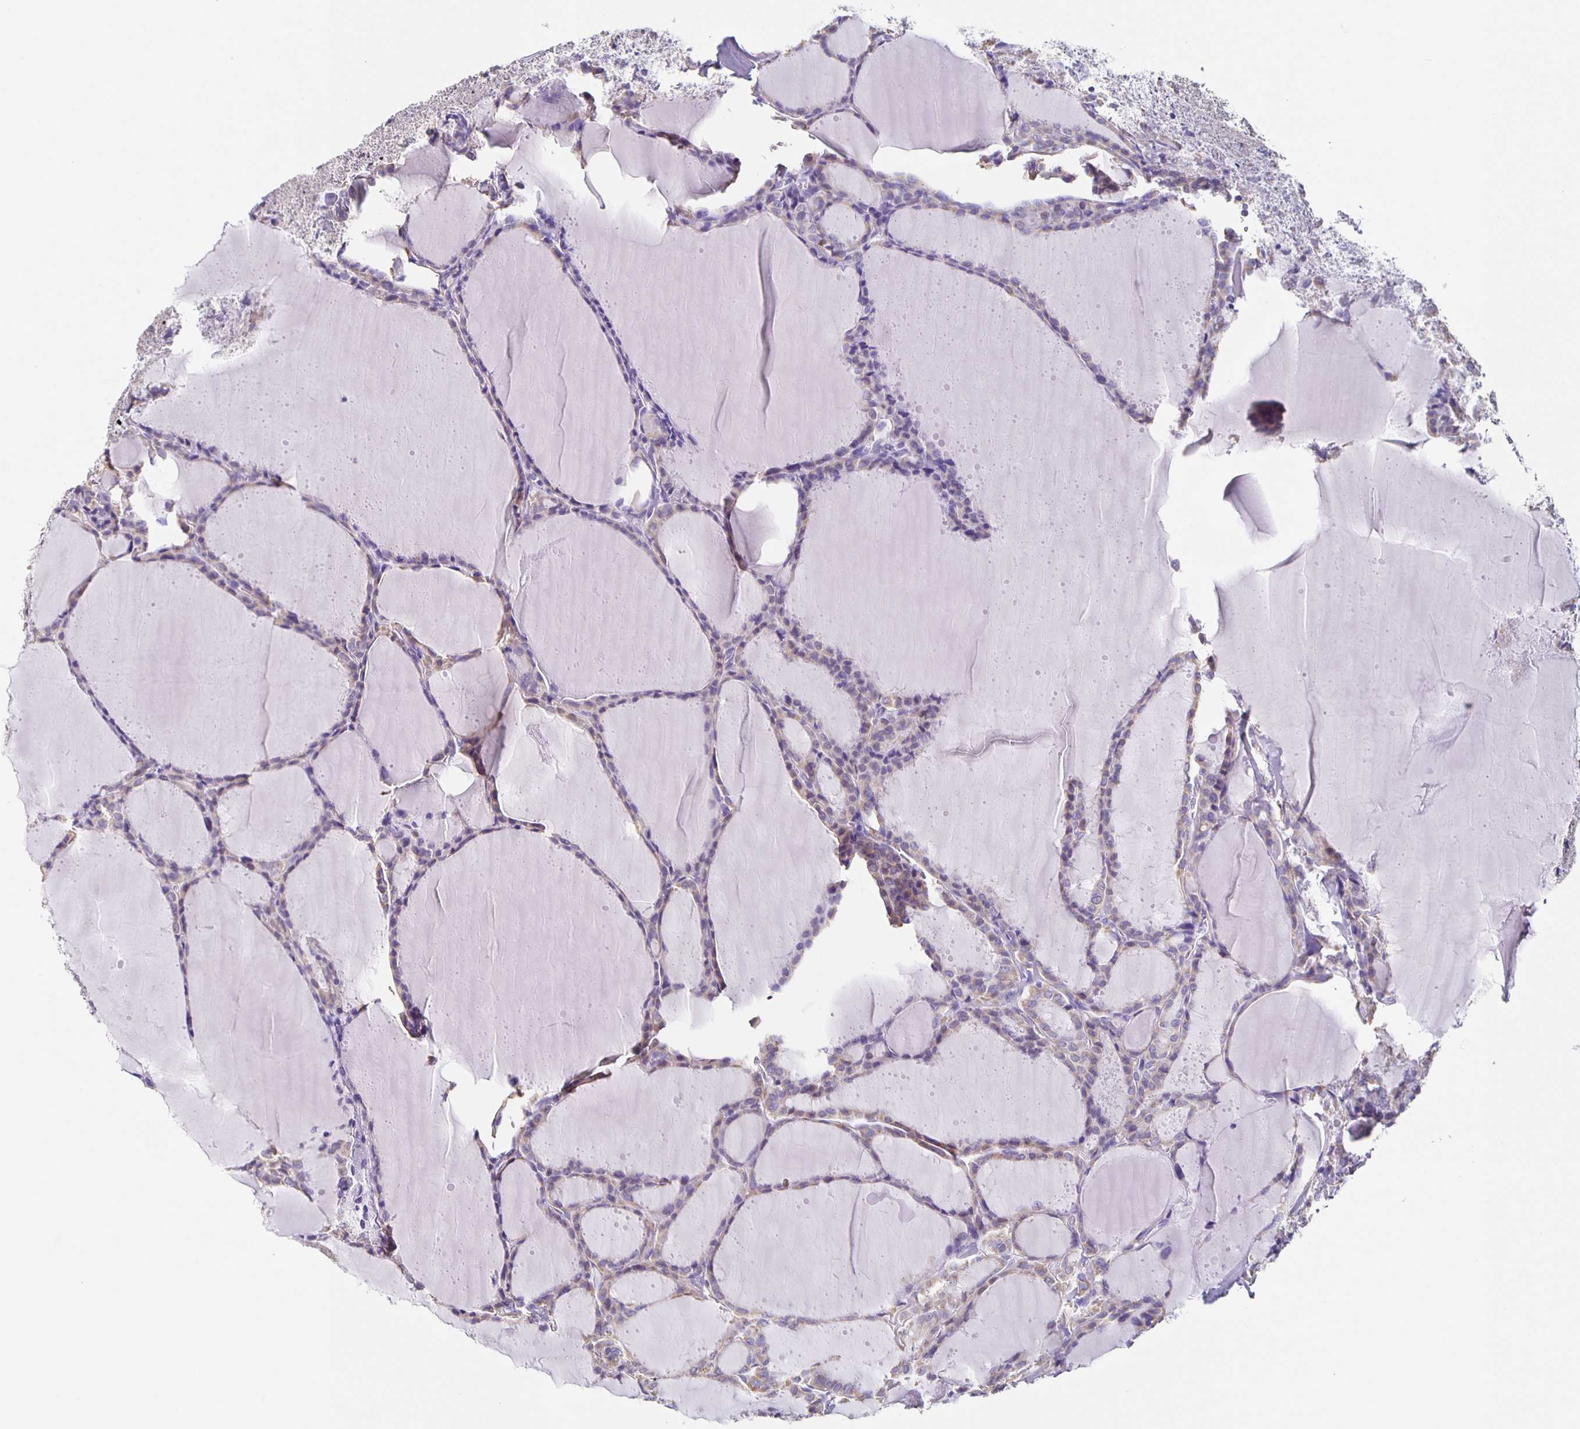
{"staining": {"intensity": "moderate", "quantity": "25%-75%", "location": "cytoplasmic/membranous"}, "tissue": "thyroid cancer", "cell_type": "Tumor cells", "image_type": "cancer", "snomed": [{"axis": "morphology", "description": "Papillary adenocarcinoma, NOS"}, {"axis": "topography", "description": "Thyroid gland"}], "caption": "There is medium levels of moderate cytoplasmic/membranous positivity in tumor cells of thyroid cancer, as demonstrated by immunohistochemical staining (brown color).", "gene": "TPPP", "patient": {"sex": "male", "age": 87}}